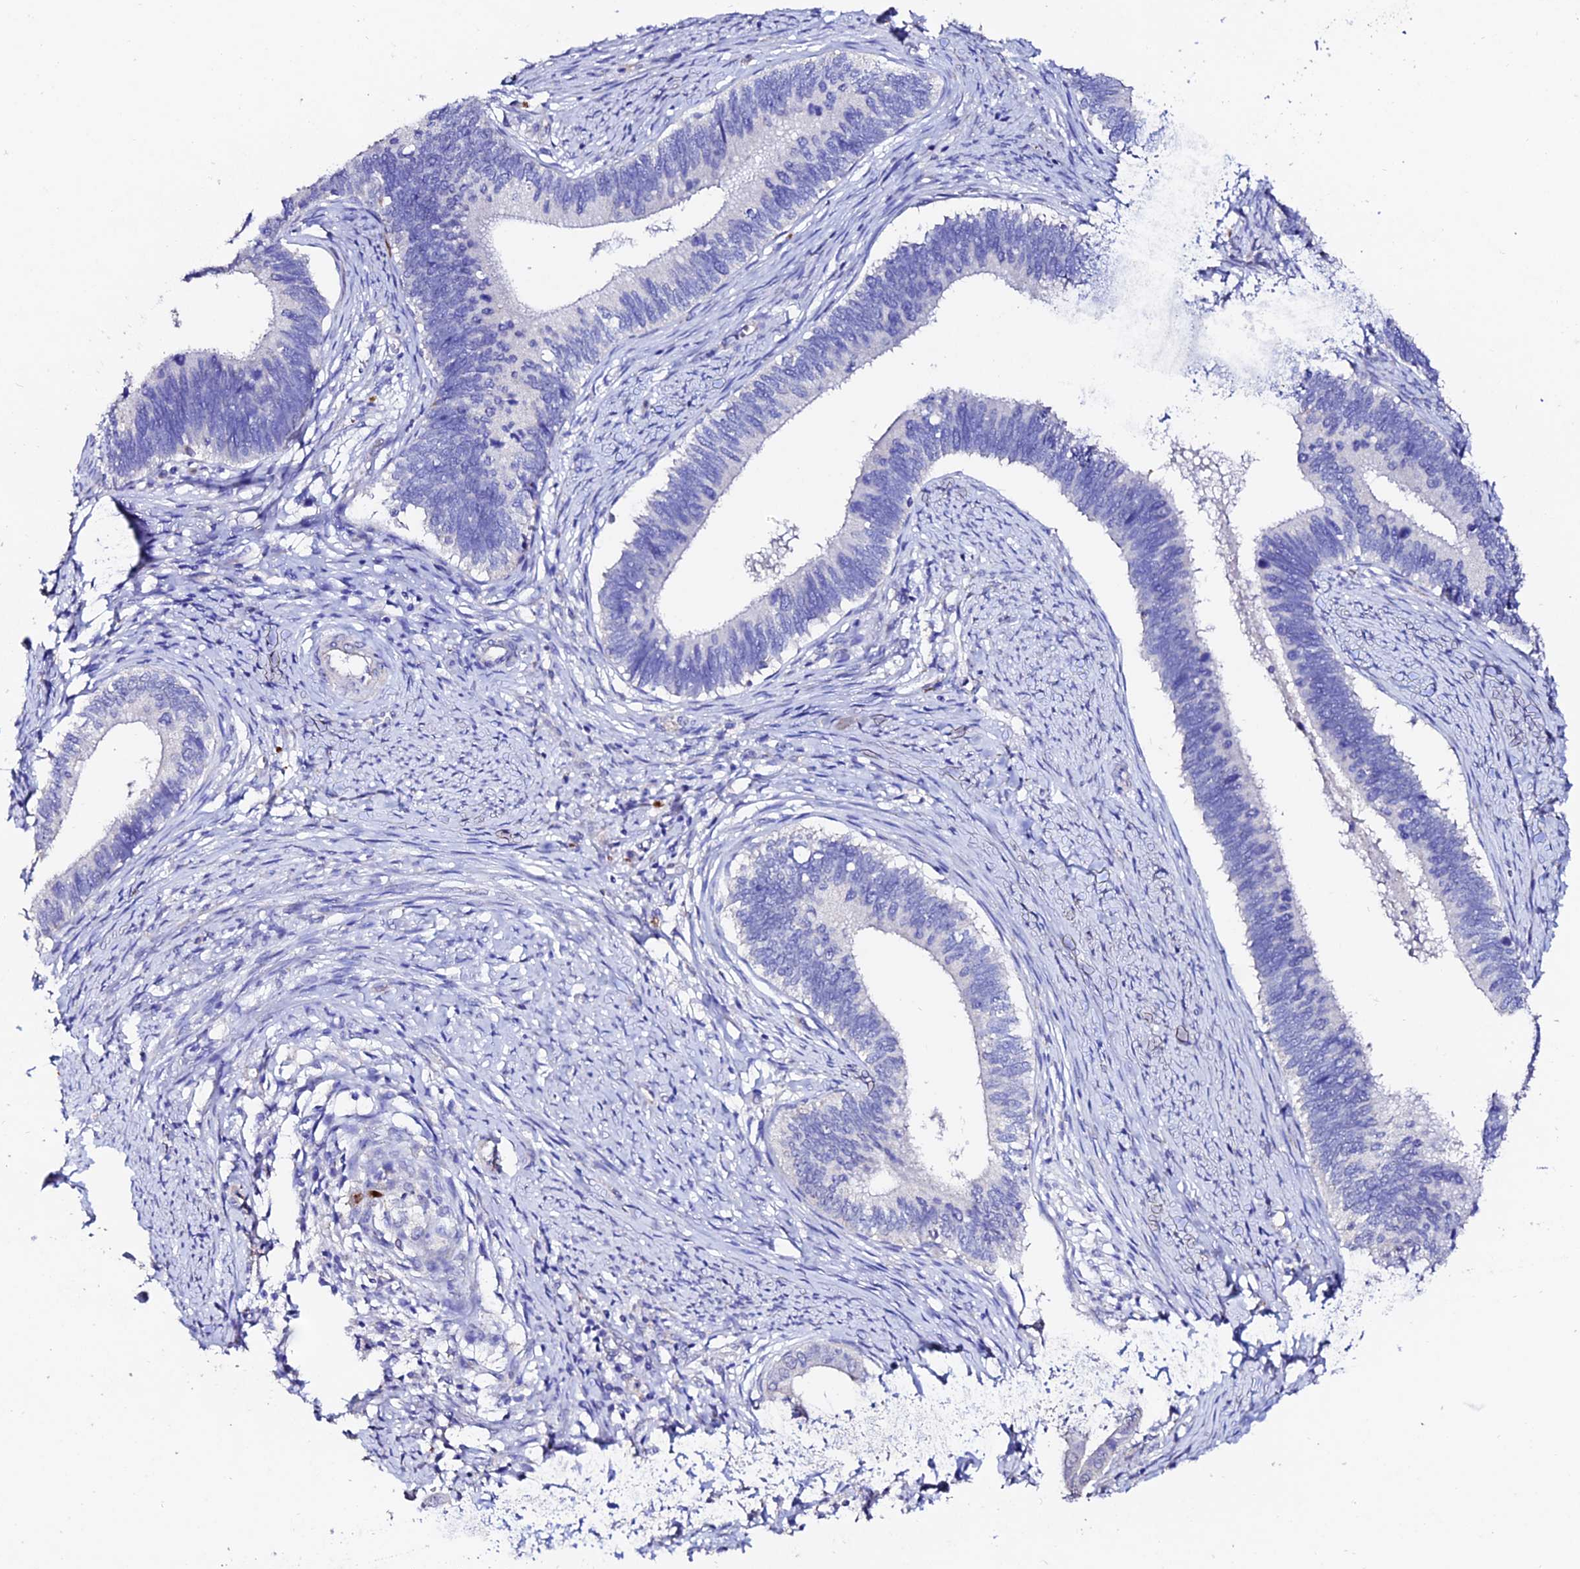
{"staining": {"intensity": "negative", "quantity": "none", "location": "none"}, "tissue": "cervical cancer", "cell_type": "Tumor cells", "image_type": "cancer", "snomed": [{"axis": "morphology", "description": "Adenocarcinoma, NOS"}, {"axis": "topography", "description": "Cervix"}], "caption": "There is no significant expression in tumor cells of cervical adenocarcinoma.", "gene": "ESM1", "patient": {"sex": "female", "age": 42}}